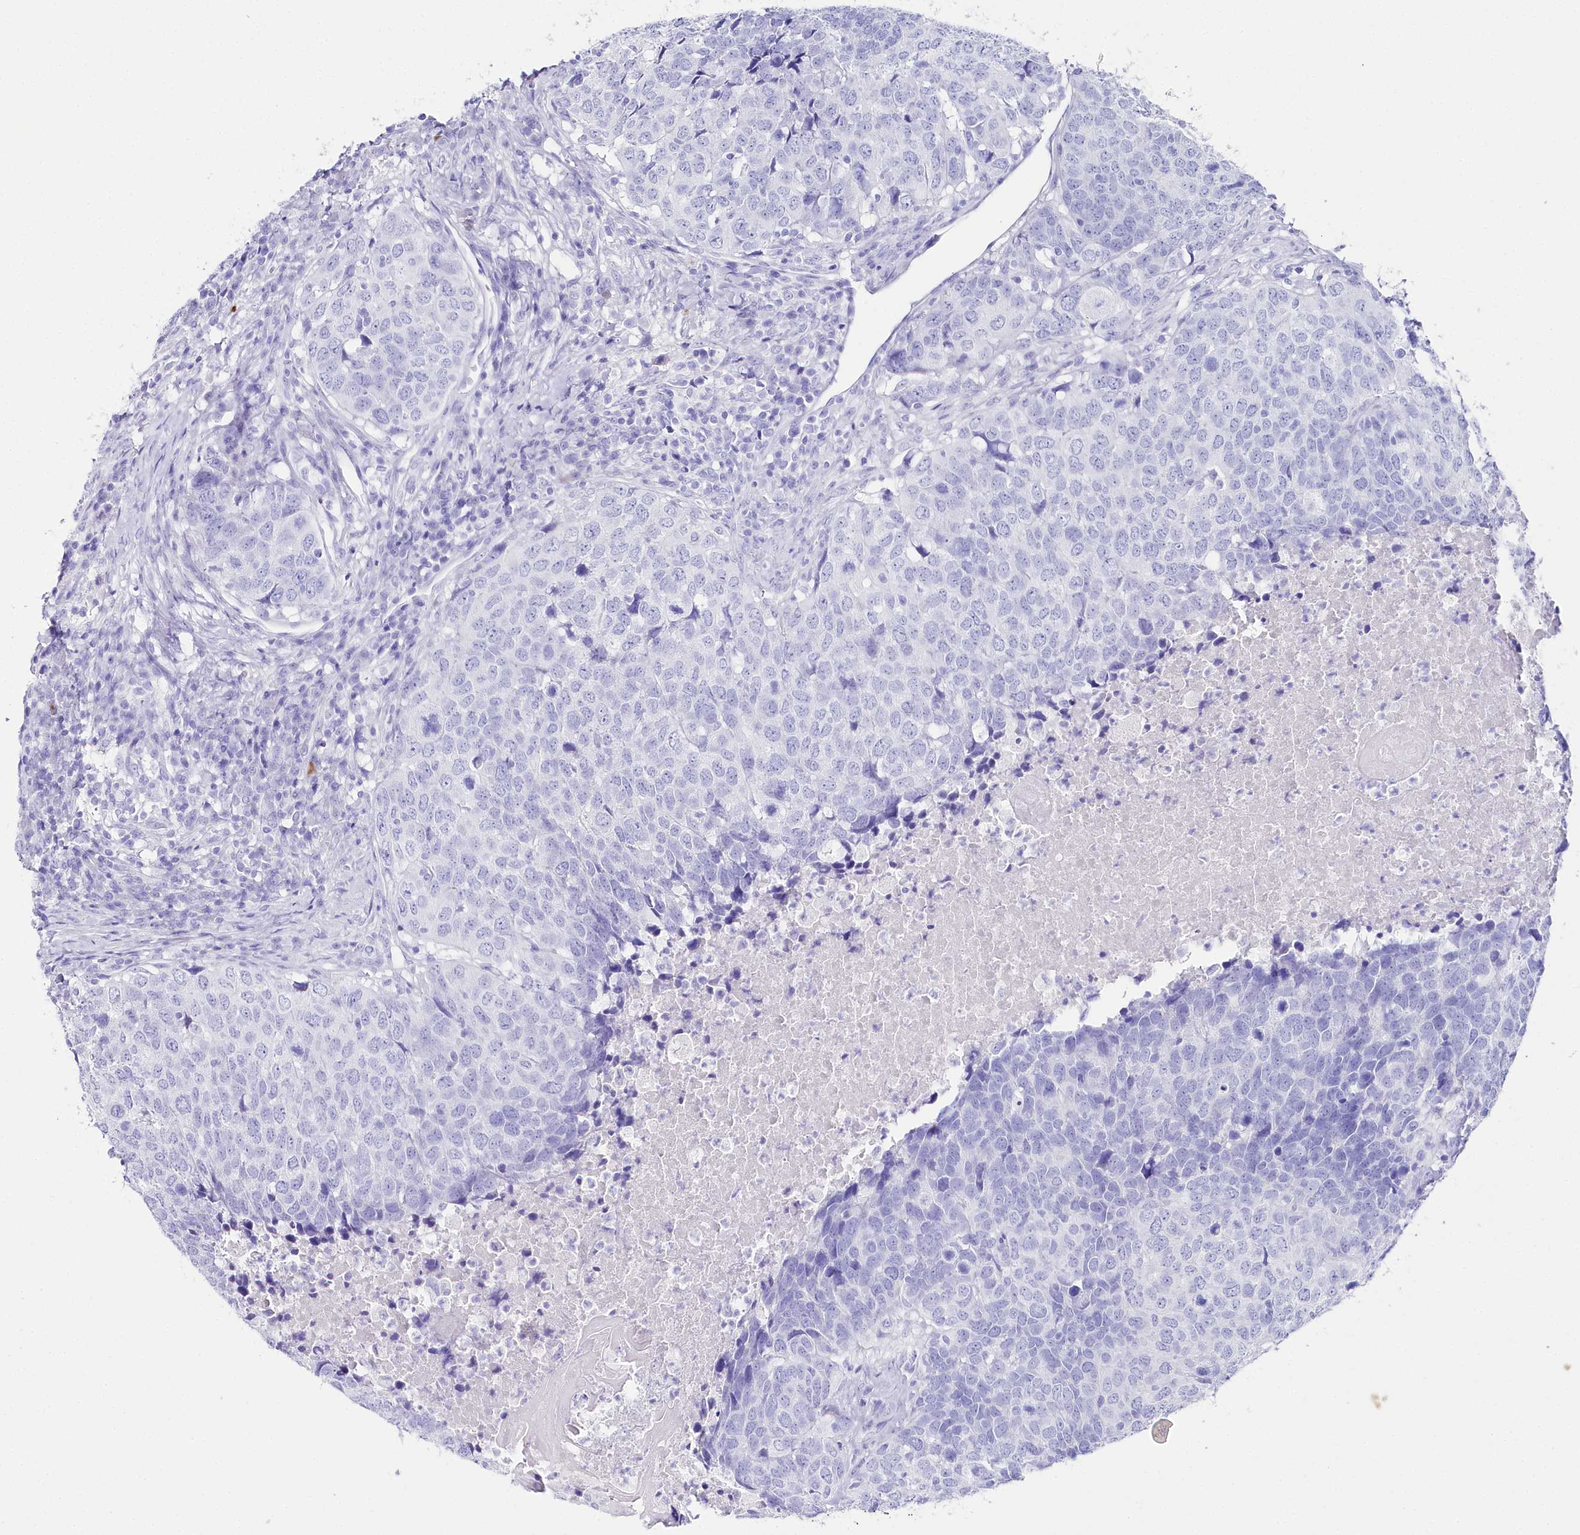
{"staining": {"intensity": "negative", "quantity": "none", "location": "none"}, "tissue": "head and neck cancer", "cell_type": "Tumor cells", "image_type": "cancer", "snomed": [{"axis": "morphology", "description": "Squamous cell carcinoma, NOS"}, {"axis": "topography", "description": "Head-Neck"}], "caption": "The photomicrograph demonstrates no significant expression in tumor cells of head and neck cancer (squamous cell carcinoma). Brightfield microscopy of immunohistochemistry stained with DAB (3,3'-diaminobenzidine) (brown) and hematoxylin (blue), captured at high magnification.", "gene": "CSN3", "patient": {"sex": "male", "age": 66}}